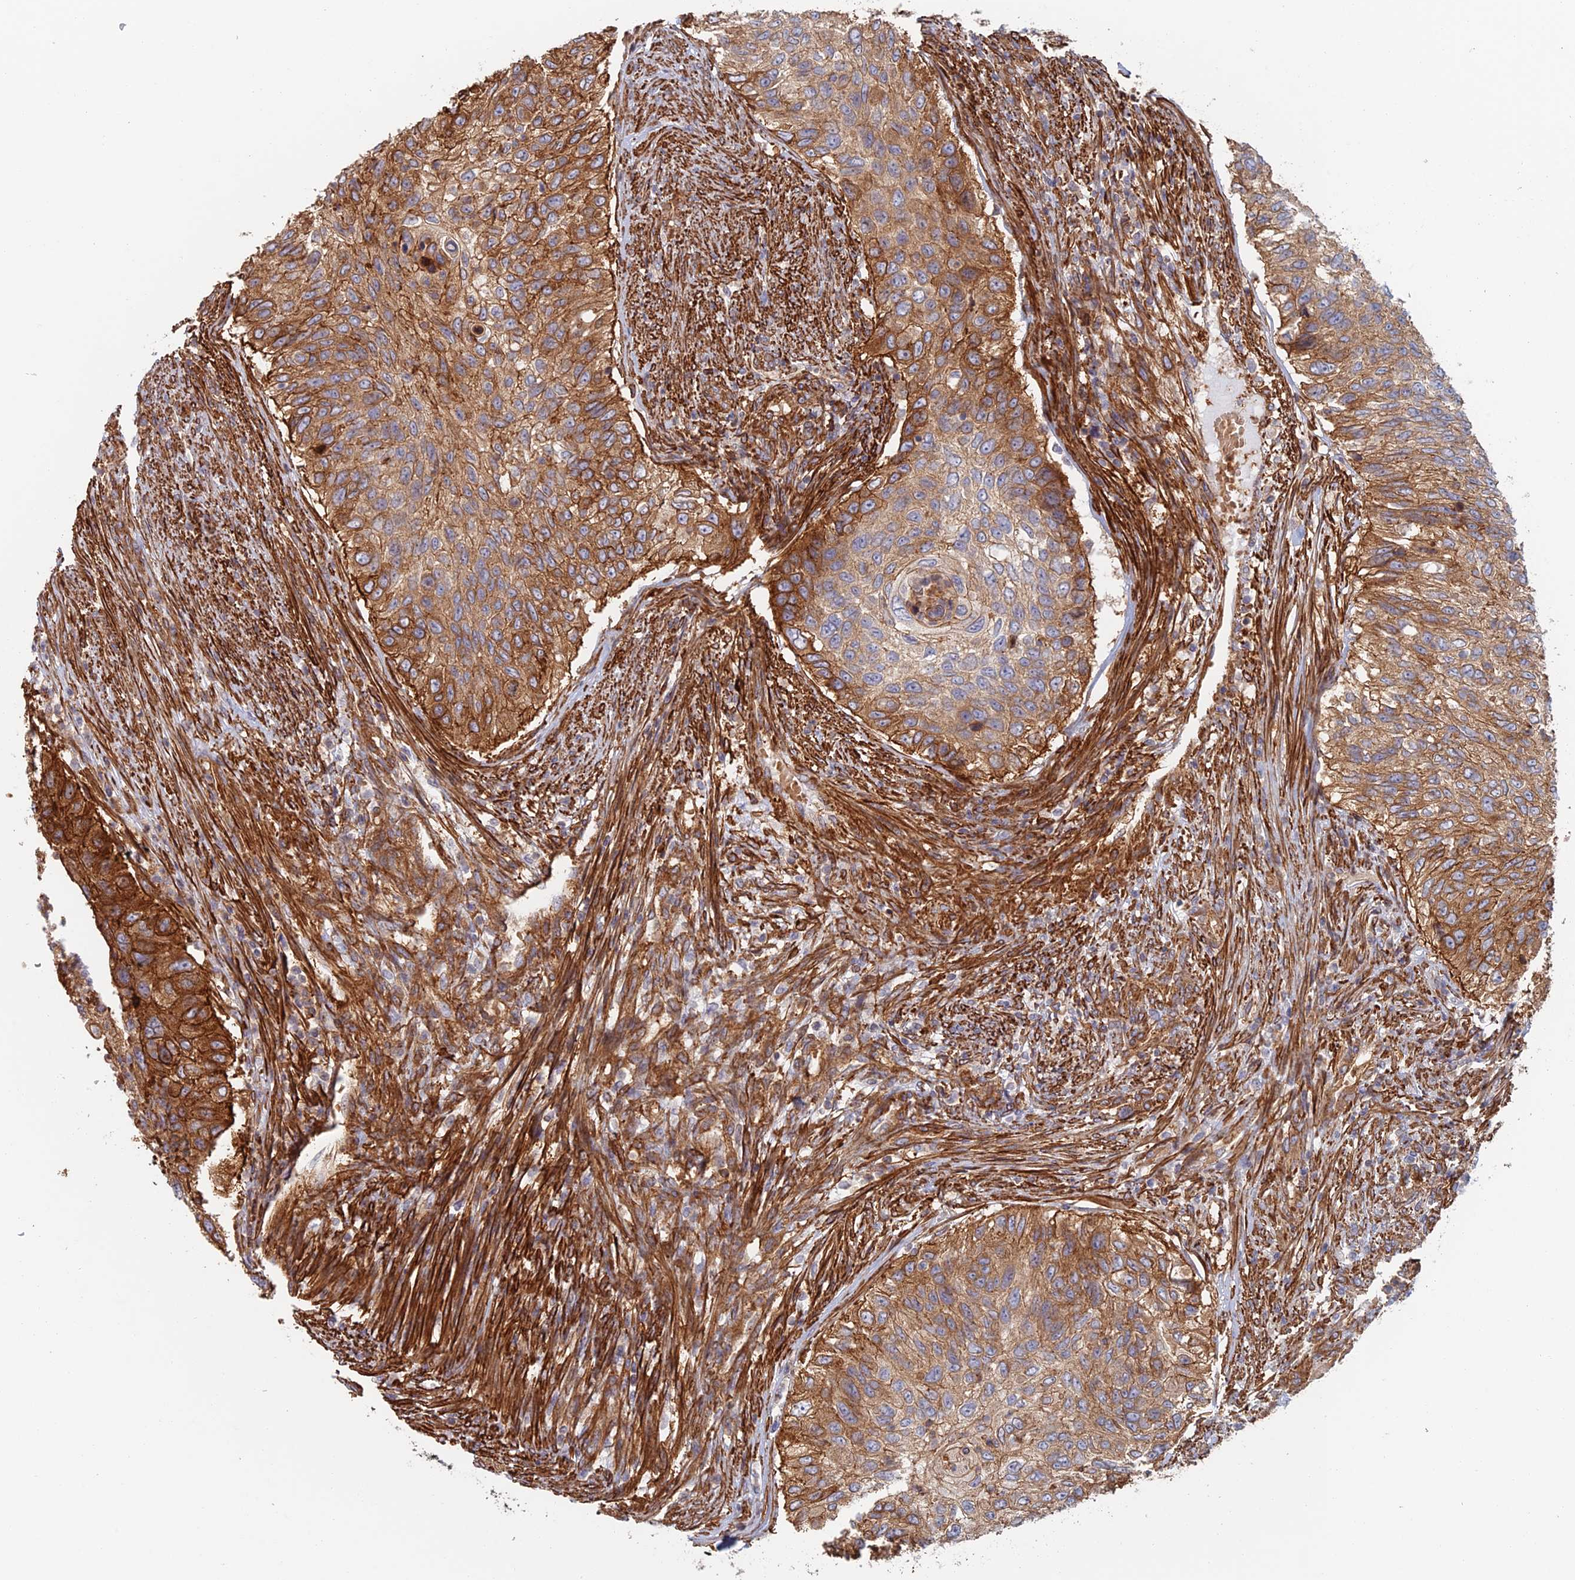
{"staining": {"intensity": "strong", "quantity": ">75%", "location": "cytoplasmic/membranous"}, "tissue": "urothelial cancer", "cell_type": "Tumor cells", "image_type": "cancer", "snomed": [{"axis": "morphology", "description": "Urothelial carcinoma, High grade"}, {"axis": "topography", "description": "Urinary bladder"}], "caption": "The photomicrograph exhibits staining of urothelial cancer, revealing strong cytoplasmic/membranous protein staining (brown color) within tumor cells.", "gene": "PAK4", "patient": {"sex": "female", "age": 60}}